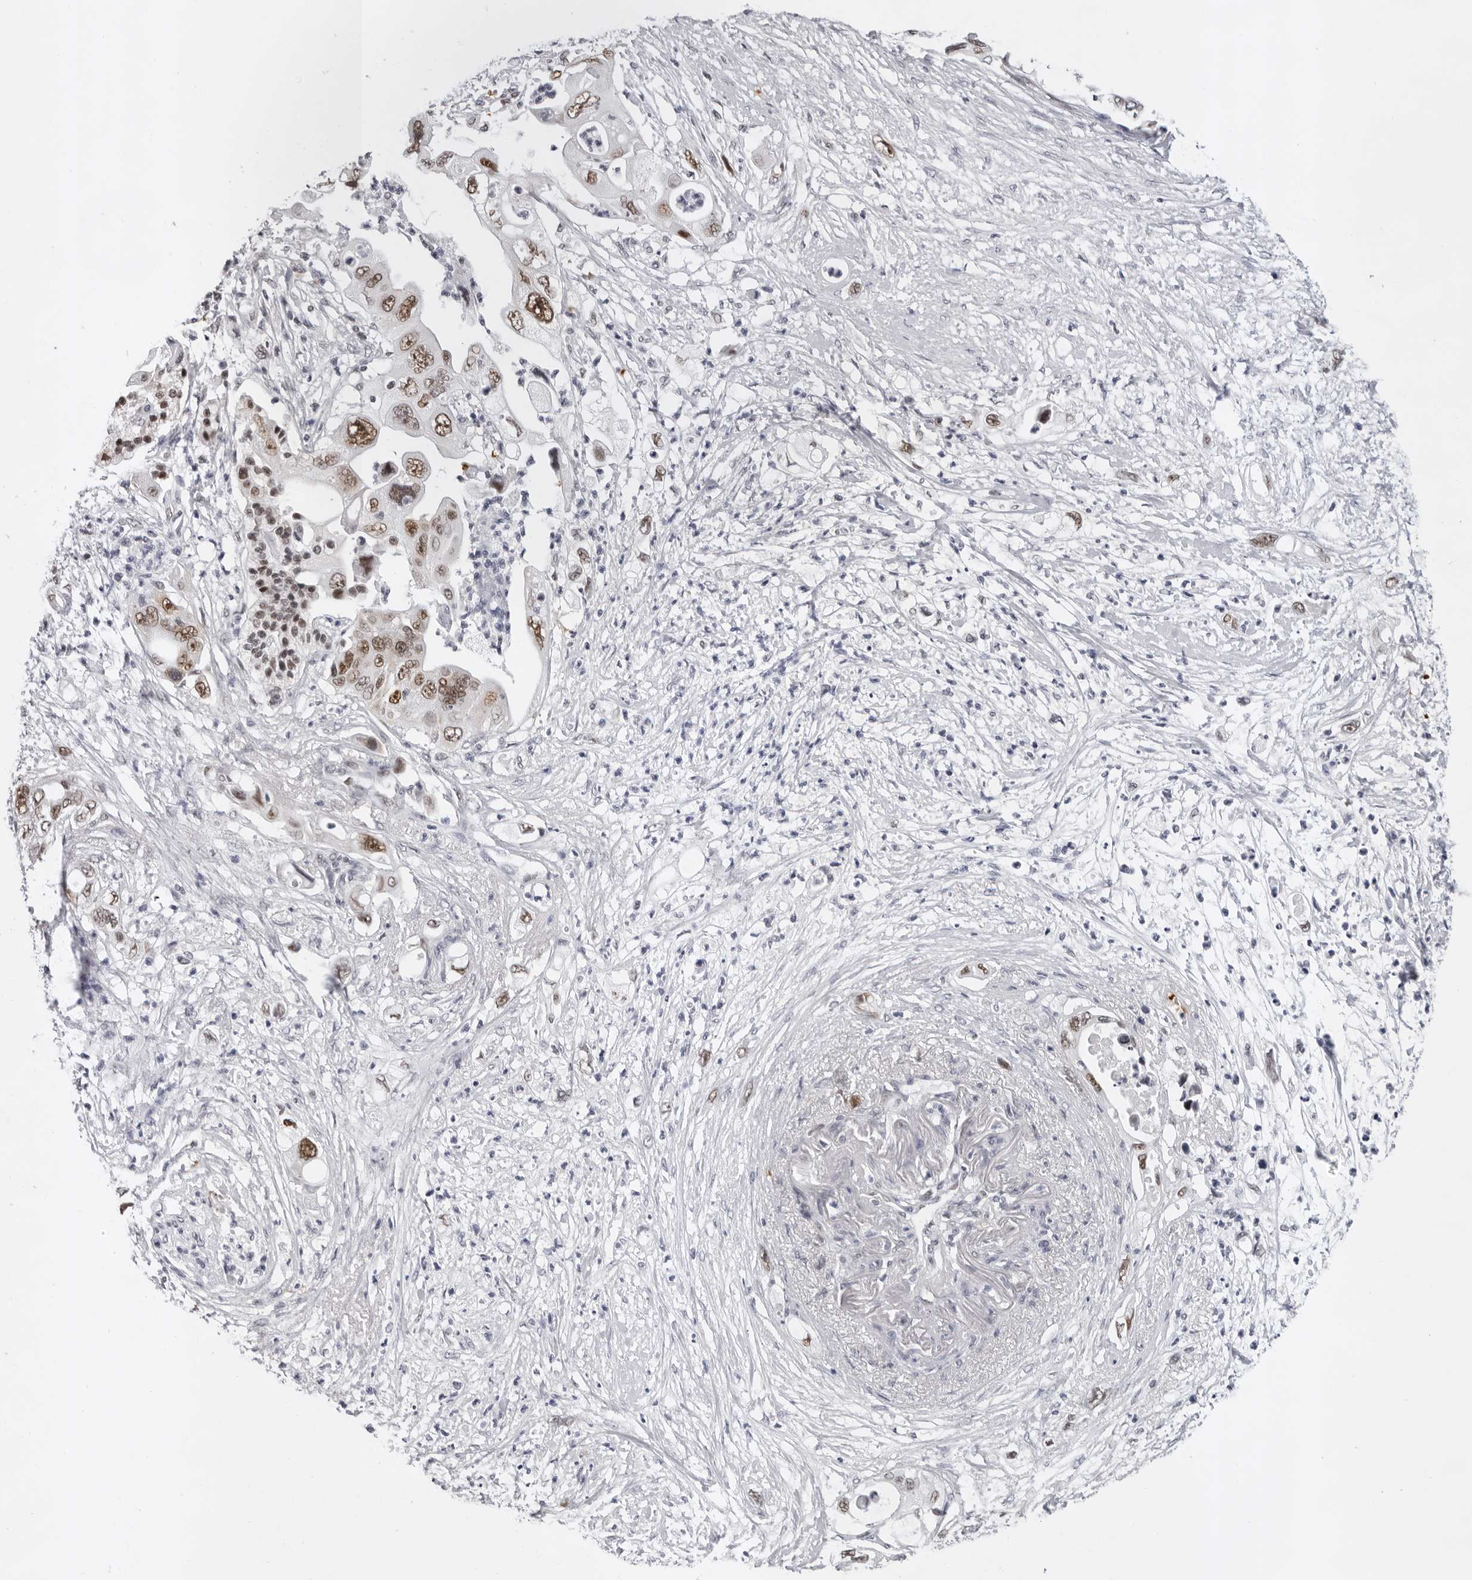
{"staining": {"intensity": "moderate", "quantity": ">75%", "location": "nuclear"}, "tissue": "pancreatic cancer", "cell_type": "Tumor cells", "image_type": "cancer", "snomed": [{"axis": "morphology", "description": "Adenocarcinoma, NOS"}, {"axis": "topography", "description": "Pancreas"}], "caption": "Immunohistochemistry staining of adenocarcinoma (pancreatic), which reveals medium levels of moderate nuclear expression in approximately >75% of tumor cells indicating moderate nuclear protein expression. The staining was performed using DAB (brown) for protein detection and nuclei were counterstained in hematoxylin (blue).", "gene": "USP1", "patient": {"sex": "male", "age": 66}}